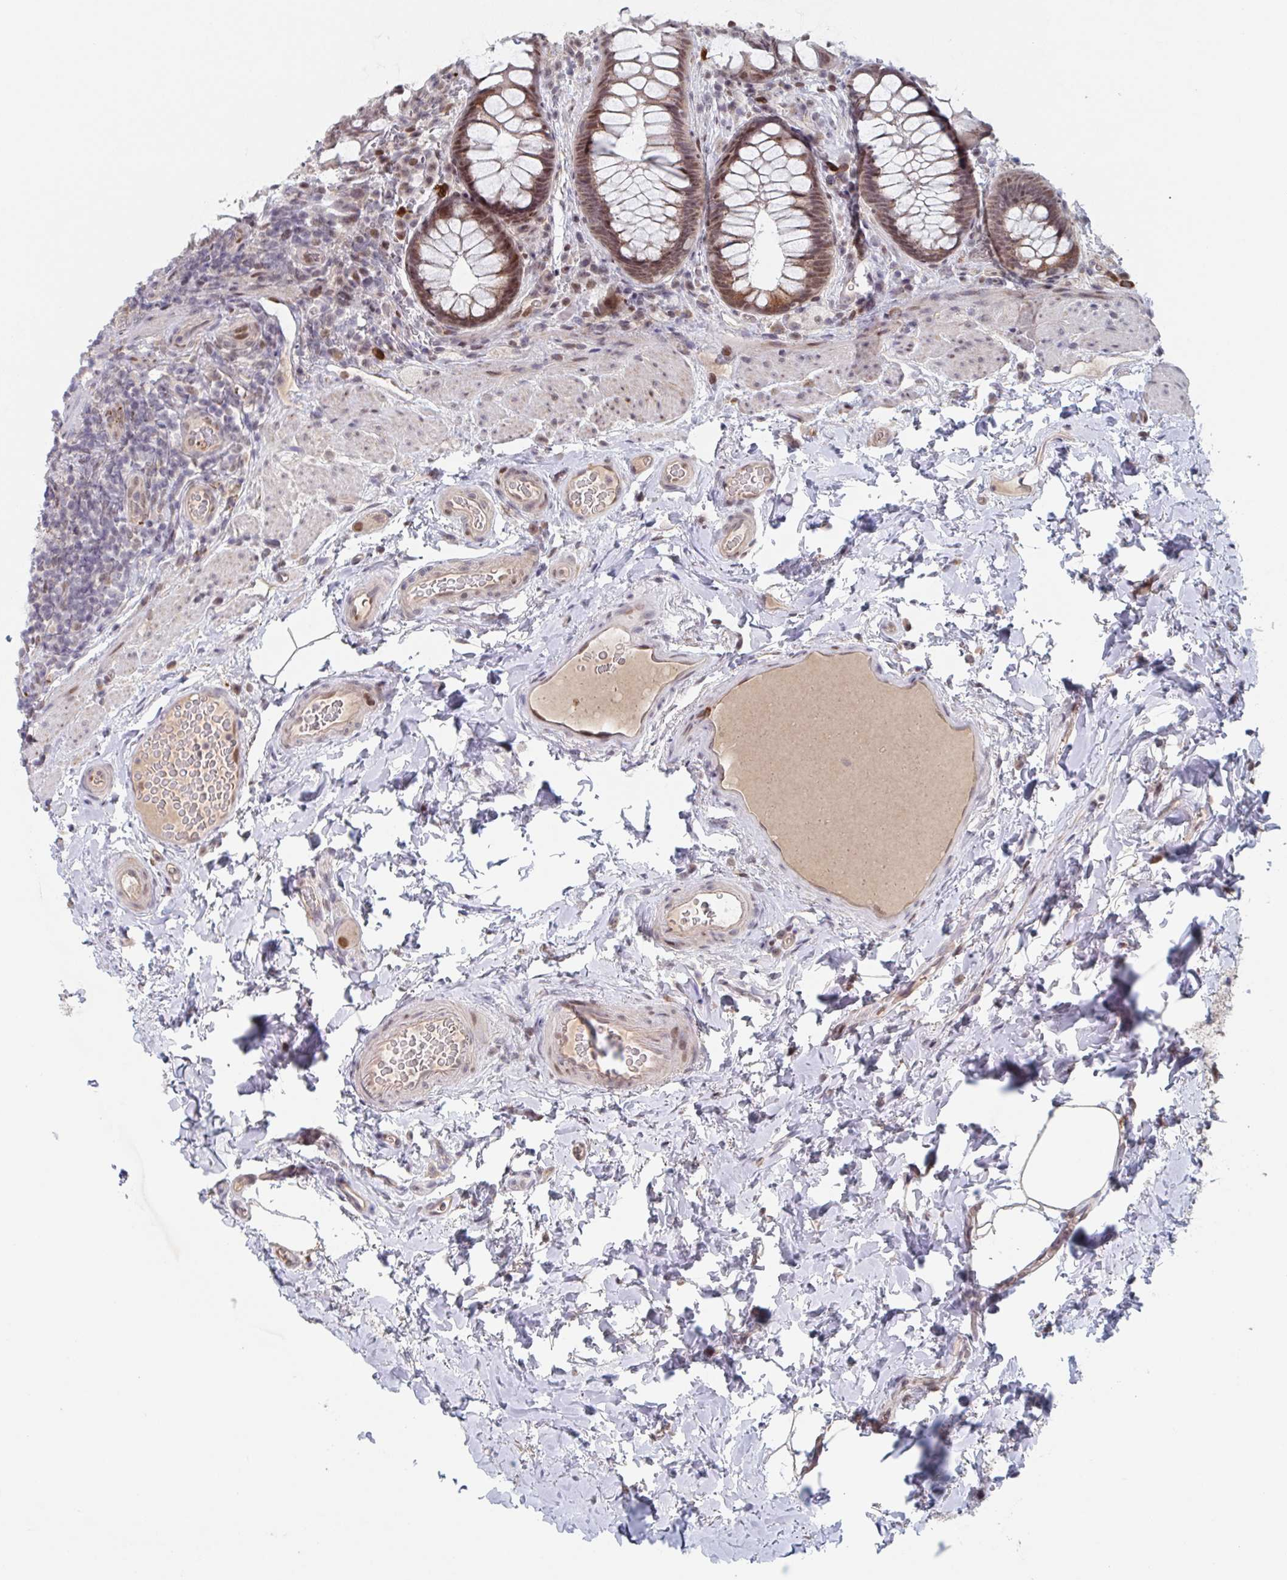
{"staining": {"intensity": "moderate", "quantity": ">75%", "location": "cytoplasmic/membranous,nuclear"}, "tissue": "rectum", "cell_type": "Glandular cells", "image_type": "normal", "snomed": [{"axis": "morphology", "description": "Normal tissue, NOS"}, {"axis": "topography", "description": "Rectum"}], "caption": "Brown immunohistochemical staining in unremarkable rectum shows moderate cytoplasmic/membranous,nuclear positivity in approximately >75% of glandular cells.", "gene": "RNF212", "patient": {"sex": "female", "age": 69}}